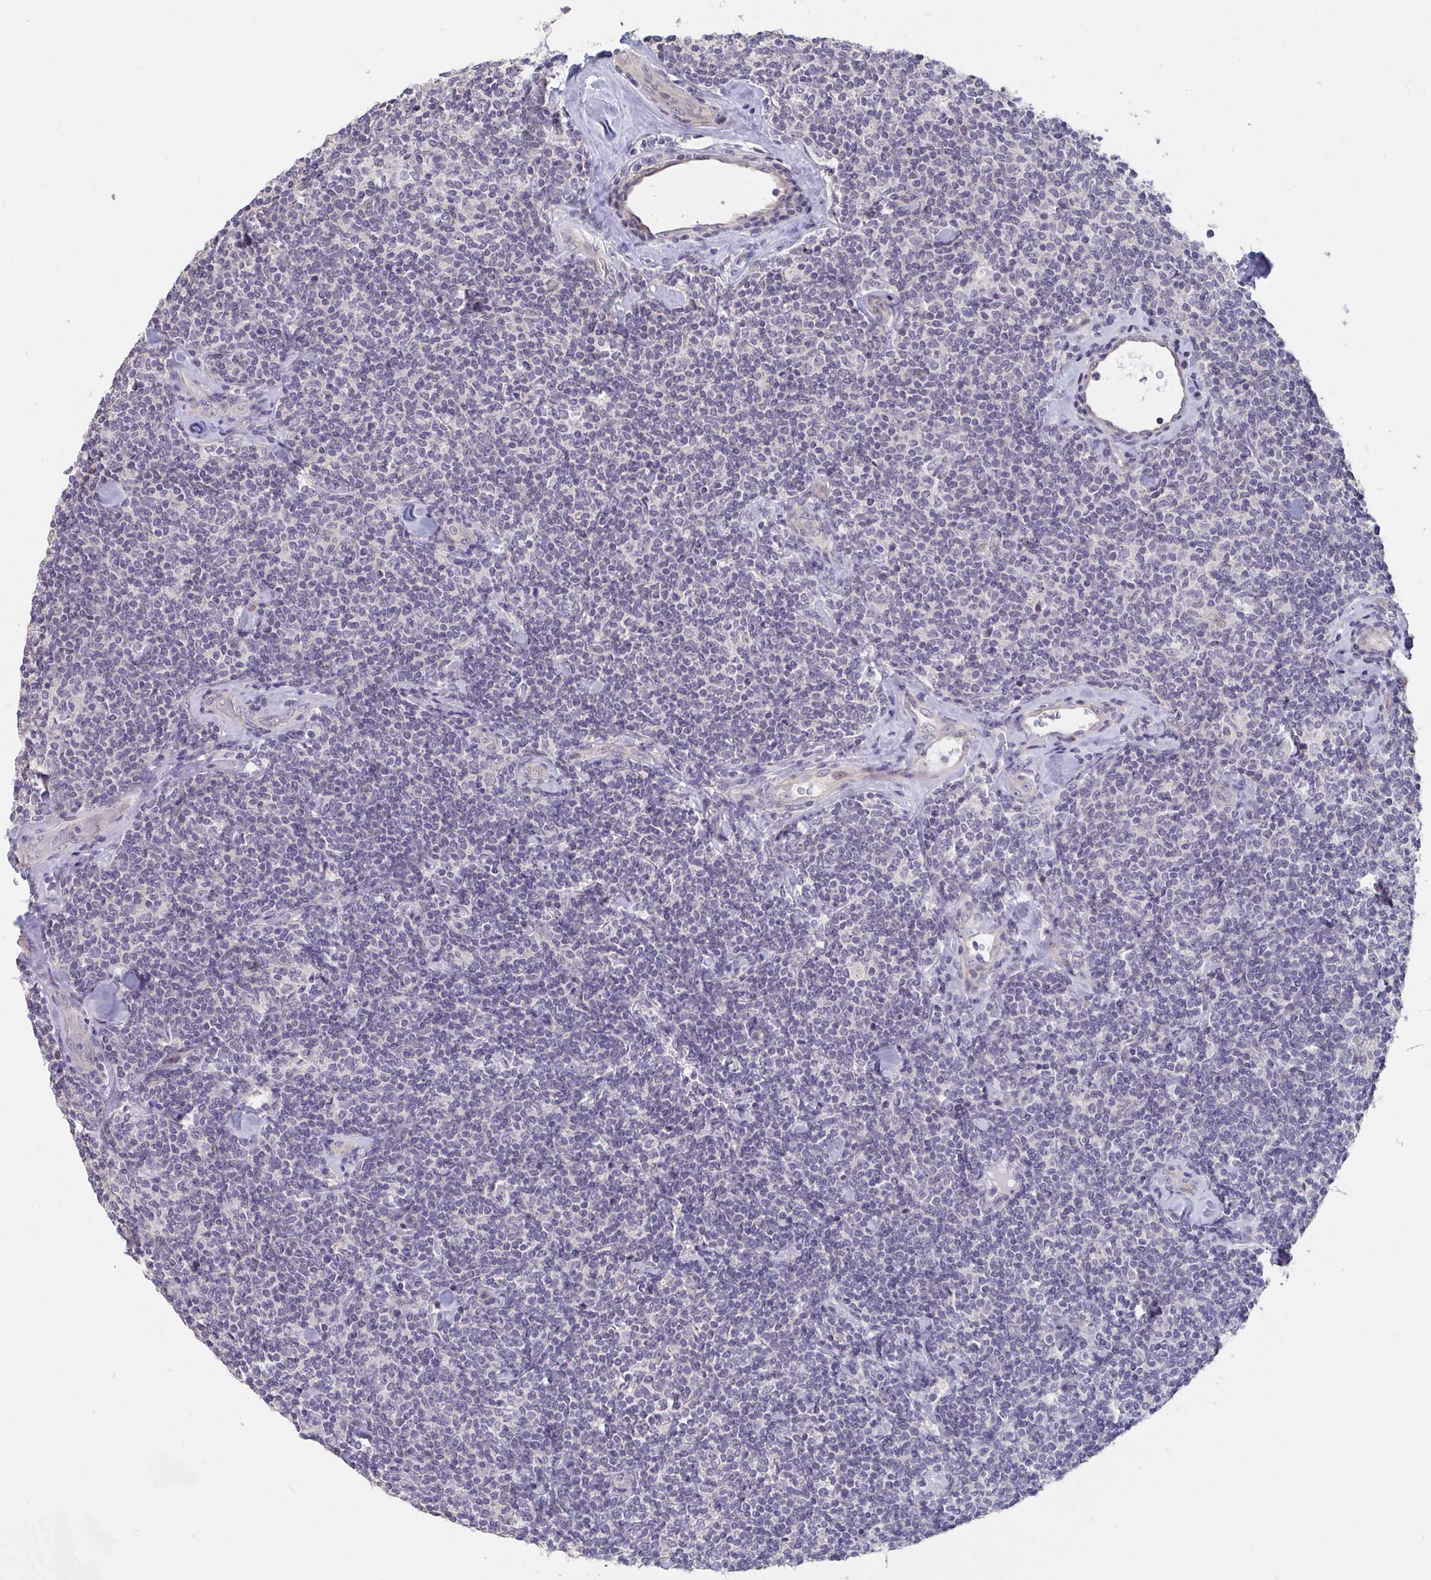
{"staining": {"intensity": "negative", "quantity": "none", "location": "none"}, "tissue": "lymphoma", "cell_type": "Tumor cells", "image_type": "cancer", "snomed": [{"axis": "morphology", "description": "Malignant lymphoma, non-Hodgkin's type, Low grade"}, {"axis": "topography", "description": "Lymph node"}], "caption": "Immunohistochemistry photomicrograph of neoplastic tissue: human lymphoma stained with DAB shows no significant protein positivity in tumor cells.", "gene": "FAM156B", "patient": {"sex": "female", "age": 56}}